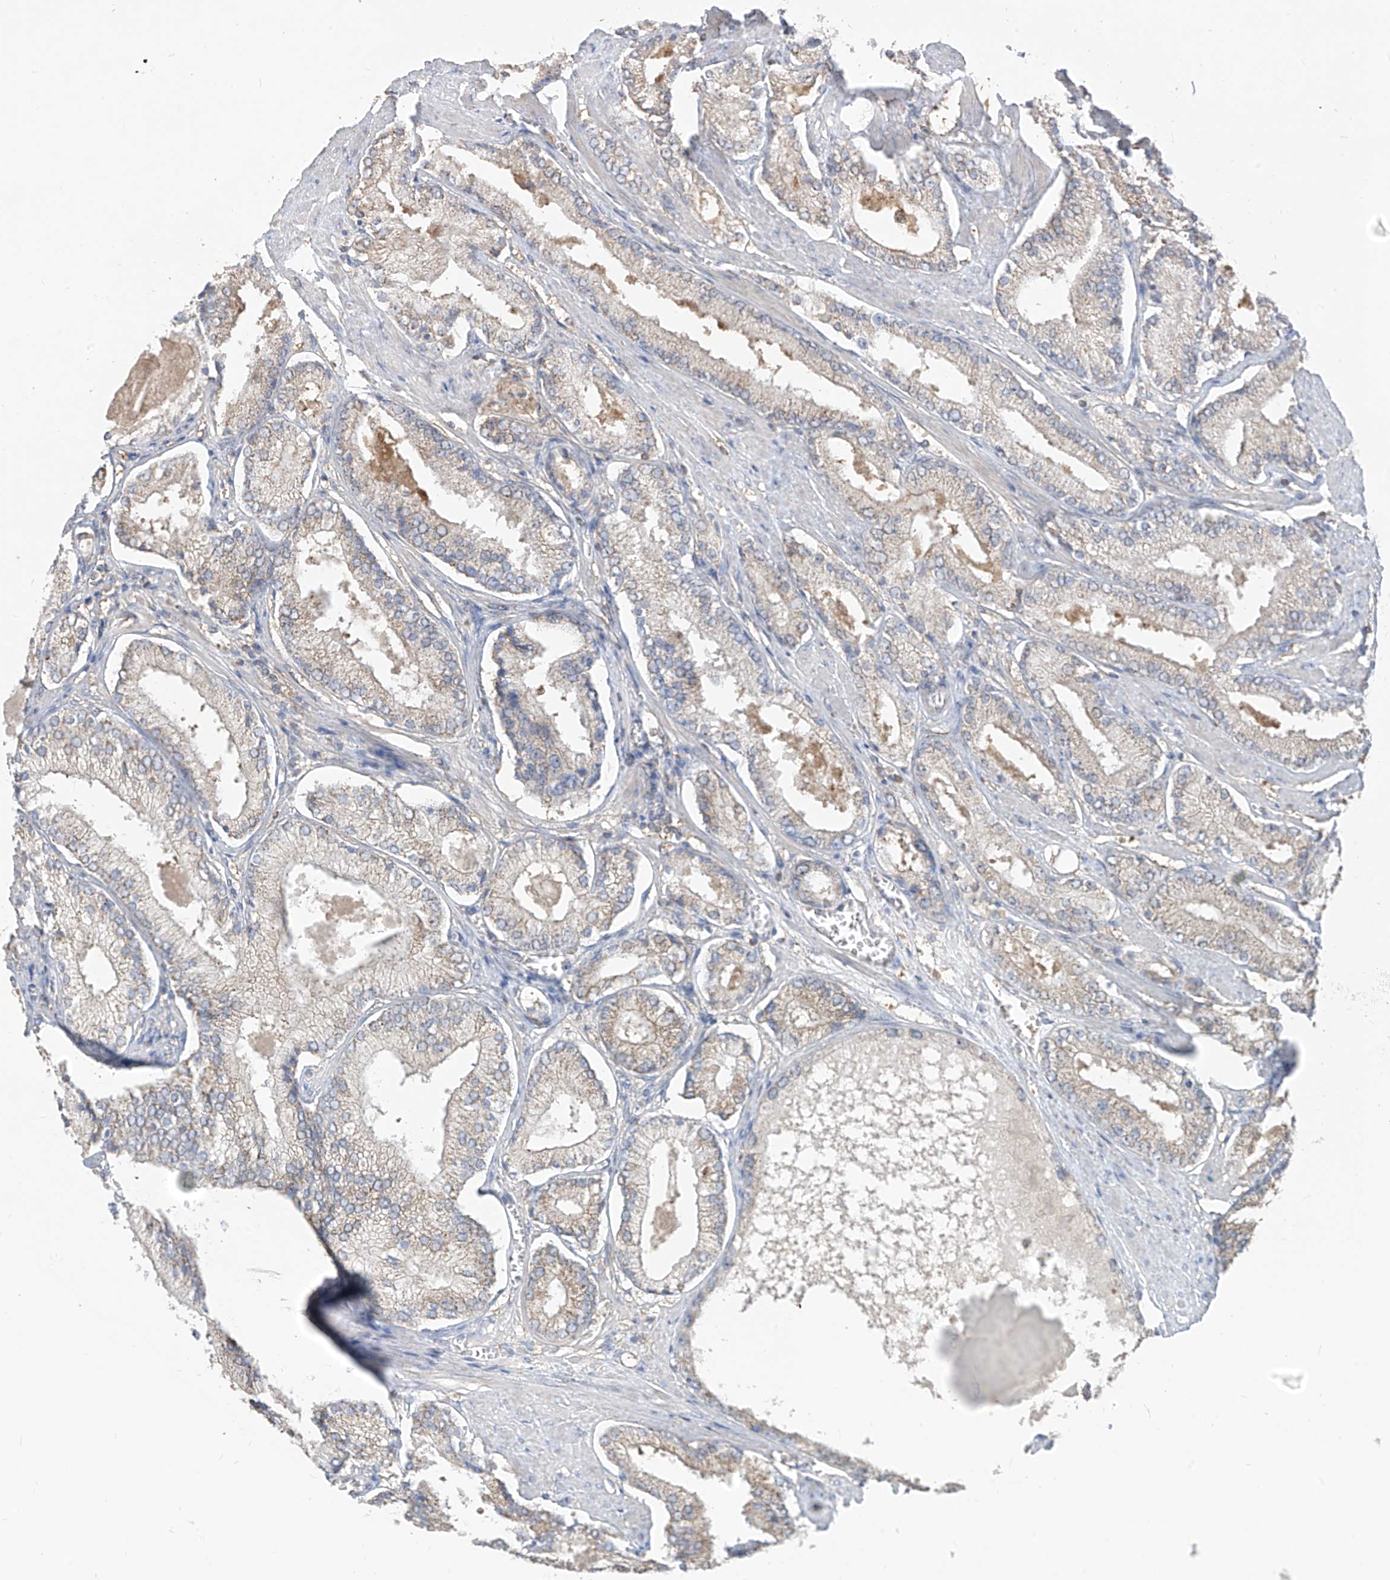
{"staining": {"intensity": "weak", "quantity": "<25%", "location": "cytoplasmic/membranous"}, "tissue": "prostate cancer", "cell_type": "Tumor cells", "image_type": "cancer", "snomed": [{"axis": "morphology", "description": "Adenocarcinoma, Low grade"}, {"axis": "topography", "description": "Prostate"}], "caption": "Immunohistochemistry (IHC) histopathology image of human prostate cancer (adenocarcinoma (low-grade)) stained for a protein (brown), which exhibits no staining in tumor cells.", "gene": "ETHE1", "patient": {"sex": "male", "age": 54}}